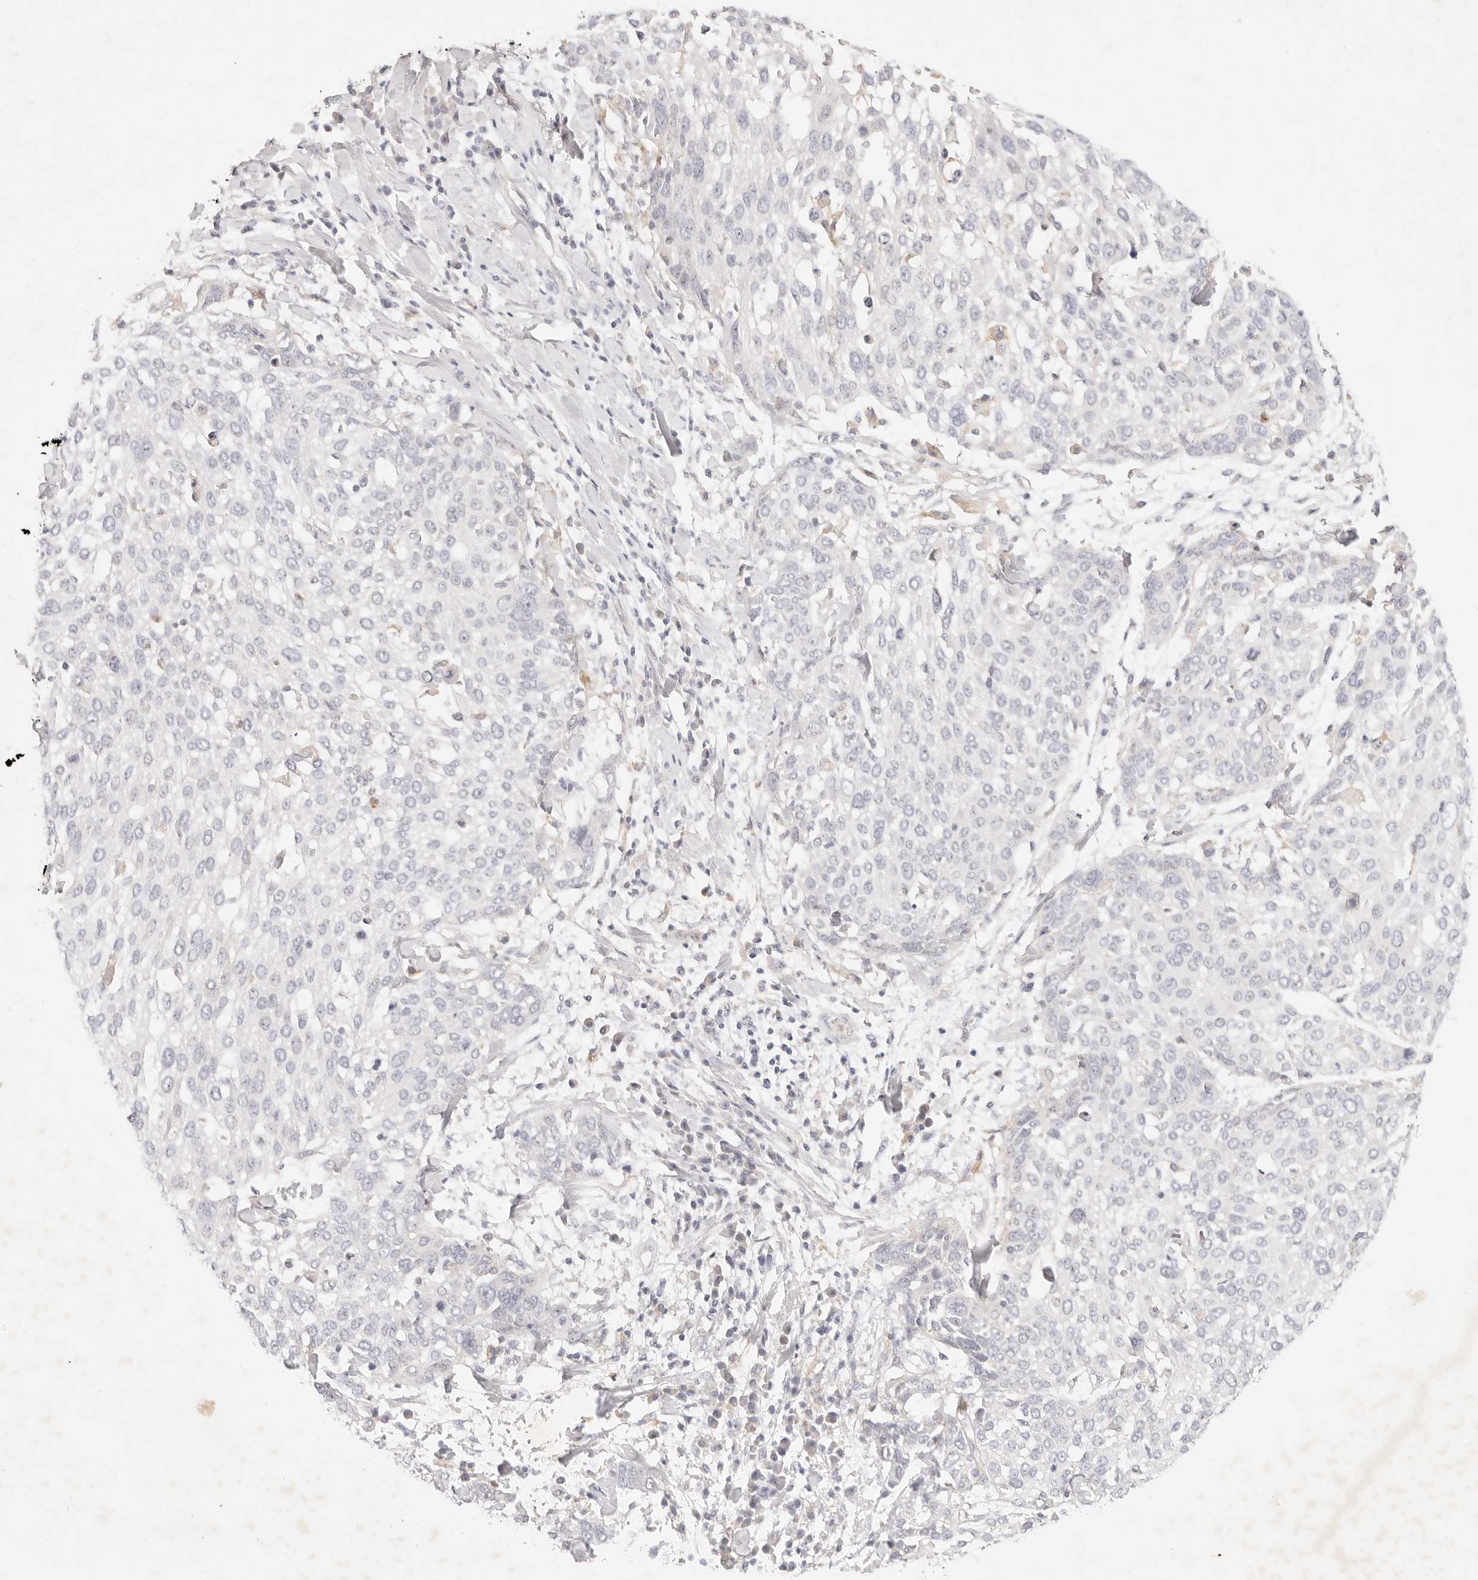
{"staining": {"intensity": "negative", "quantity": "none", "location": "none"}, "tissue": "lung cancer", "cell_type": "Tumor cells", "image_type": "cancer", "snomed": [{"axis": "morphology", "description": "Squamous cell carcinoma, NOS"}, {"axis": "topography", "description": "Lung"}], "caption": "There is no significant expression in tumor cells of lung cancer (squamous cell carcinoma).", "gene": "GPR84", "patient": {"sex": "male", "age": 65}}